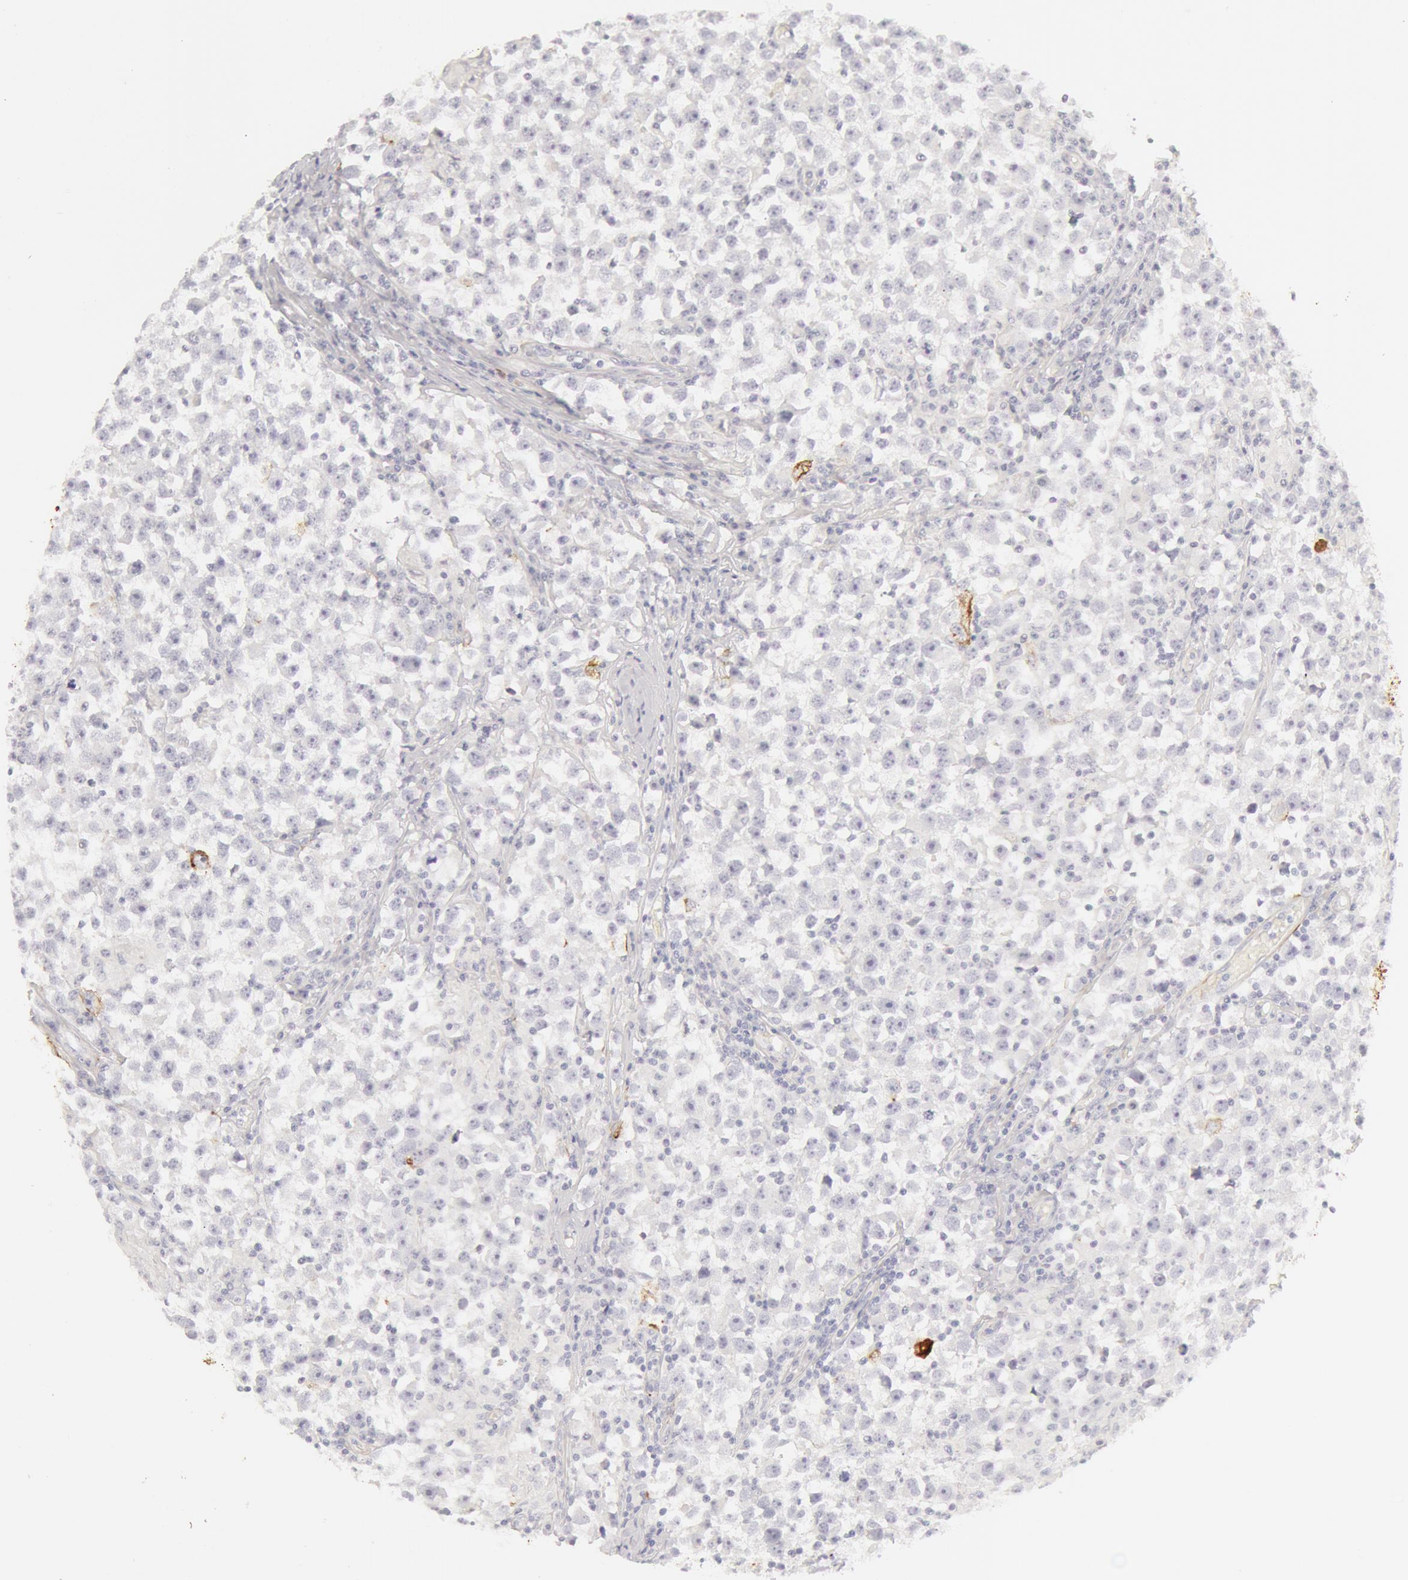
{"staining": {"intensity": "negative", "quantity": "none", "location": "none"}, "tissue": "testis cancer", "cell_type": "Tumor cells", "image_type": "cancer", "snomed": [{"axis": "morphology", "description": "Seminoma, NOS"}, {"axis": "topography", "description": "Testis"}], "caption": "Protein analysis of testis seminoma reveals no significant expression in tumor cells.", "gene": "KRT8", "patient": {"sex": "male", "age": 33}}